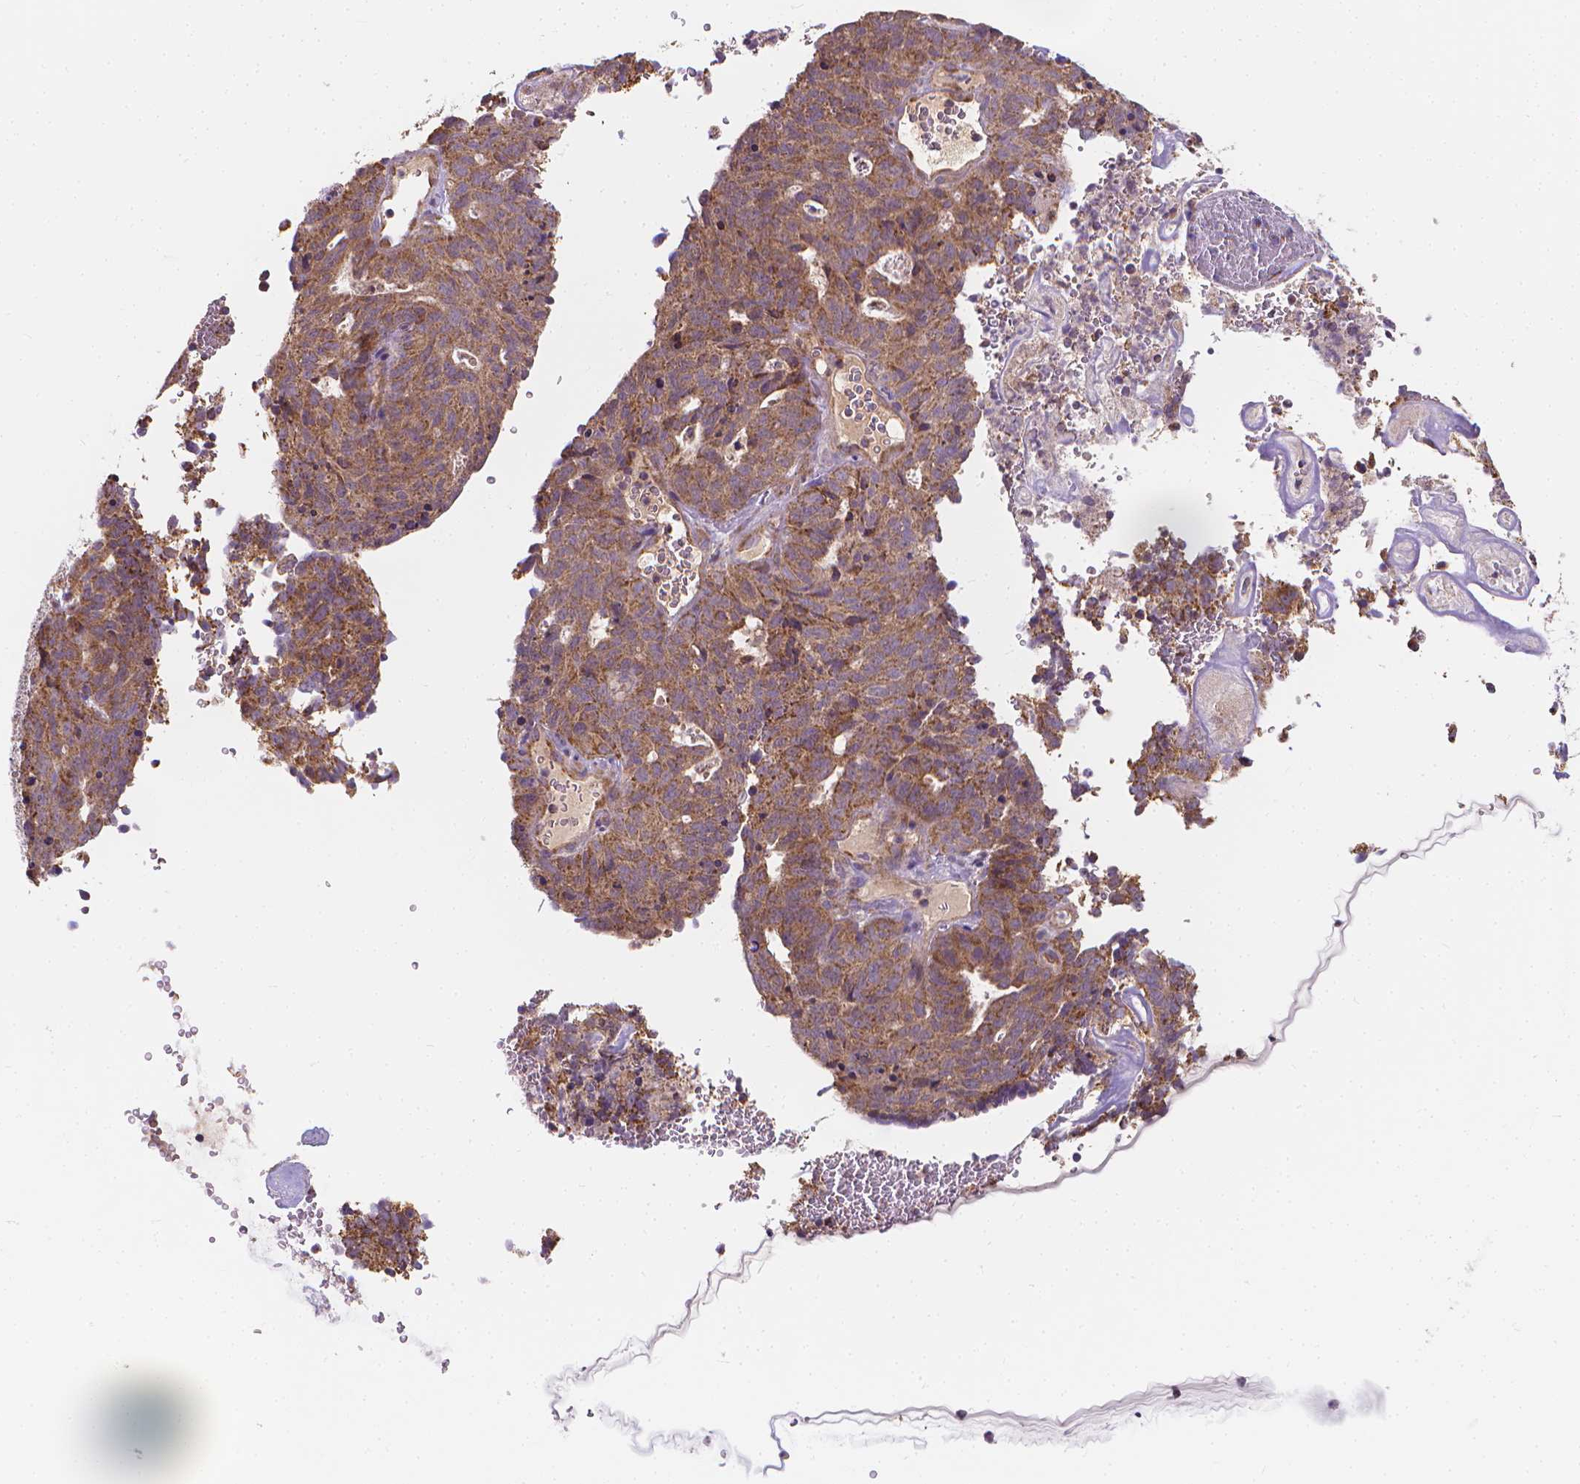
{"staining": {"intensity": "moderate", "quantity": ">75%", "location": "cytoplasmic/membranous"}, "tissue": "cervical cancer", "cell_type": "Tumor cells", "image_type": "cancer", "snomed": [{"axis": "morphology", "description": "Adenocarcinoma, NOS"}, {"axis": "topography", "description": "Cervix"}], "caption": "Adenocarcinoma (cervical) stained for a protein displays moderate cytoplasmic/membranous positivity in tumor cells.", "gene": "SNCAIP", "patient": {"sex": "female", "age": 38}}